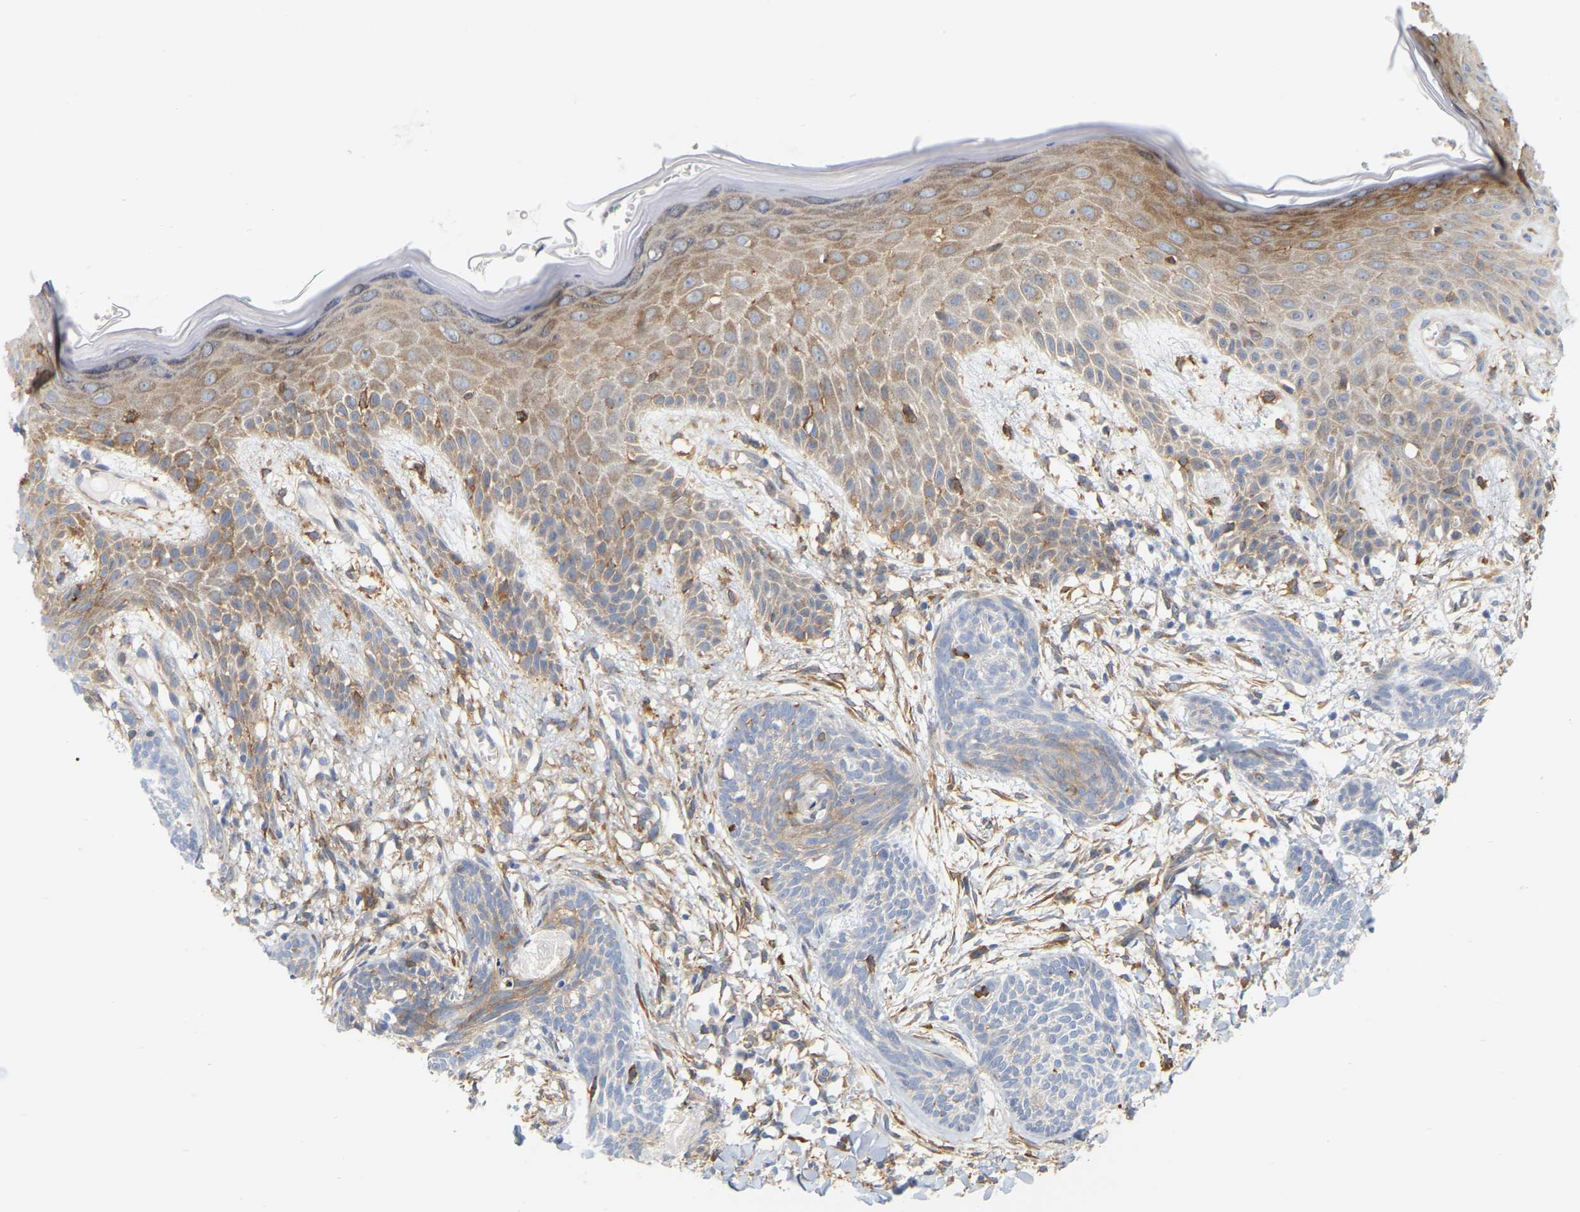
{"staining": {"intensity": "weak", "quantity": "<25%", "location": "cytoplasmic/membranous"}, "tissue": "skin cancer", "cell_type": "Tumor cells", "image_type": "cancer", "snomed": [{"axis": "morphology", "description": "Basal cell carcinoma"}, {"axis": "topography", "description": "Skin"}], "caption": "Immunohistochemical staining of human skin basal cell carcinoma reveals no significant expression in tumor cells.", "gene": "RAPH1", "patient": {"sex": "female", "age": 59}}